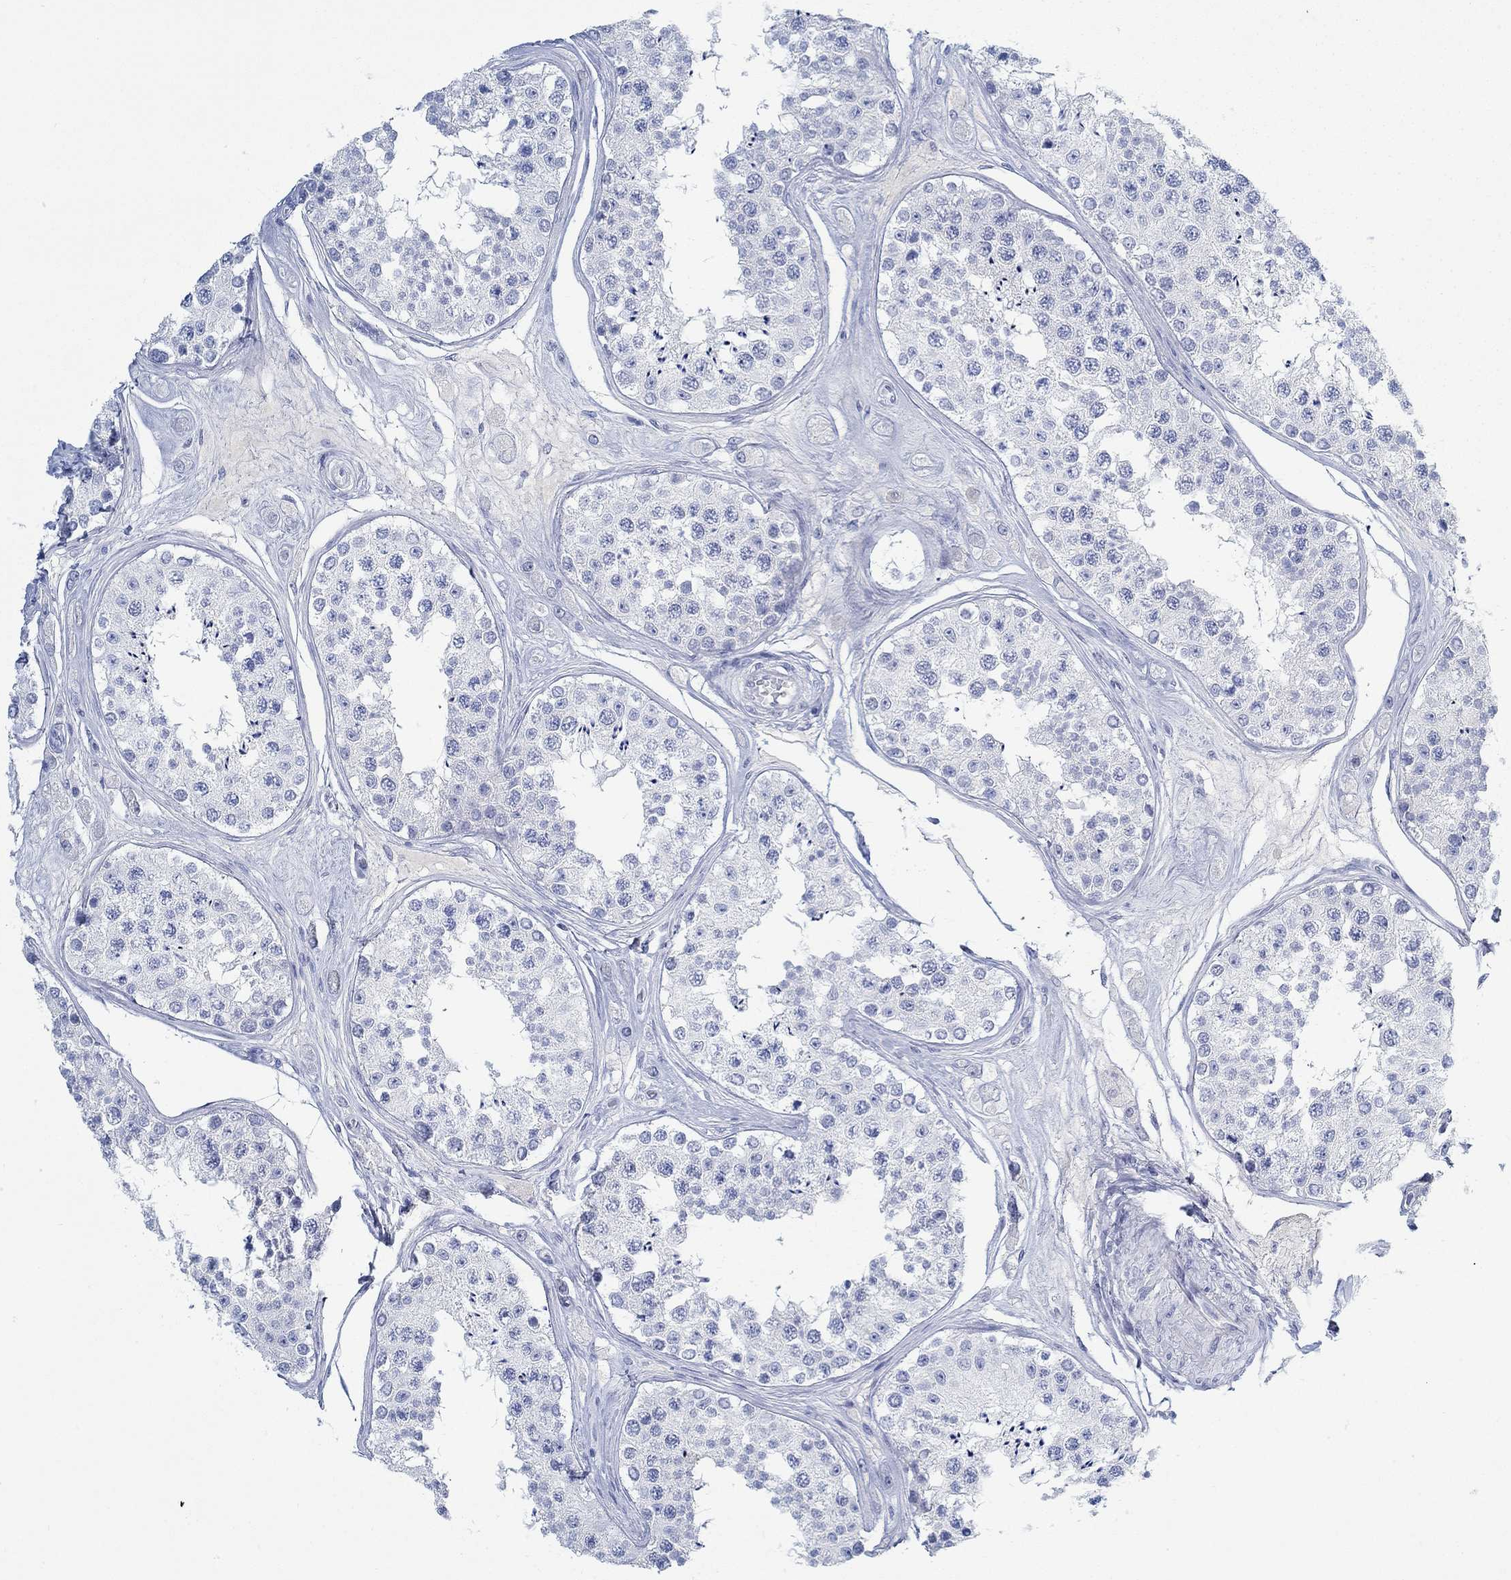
{"staining": {"intensity": "negative", "quantity": "none", "location": "none"}, "tissue": "testis", "cell_type": "Cells in seminiferous ducts", "image_type": "normal", "snomed": [{"axis": "morphology", "description": "Normal tissue, NOS"}, {"axis": "topography", "description": "Testis"}], "caption": "Testis stained for a protein using immunohistochemistry exhibits no expression cells in seminiferous ducts.", "gene": "PAX9", "patient": {"sex": "male", "age": 25}}